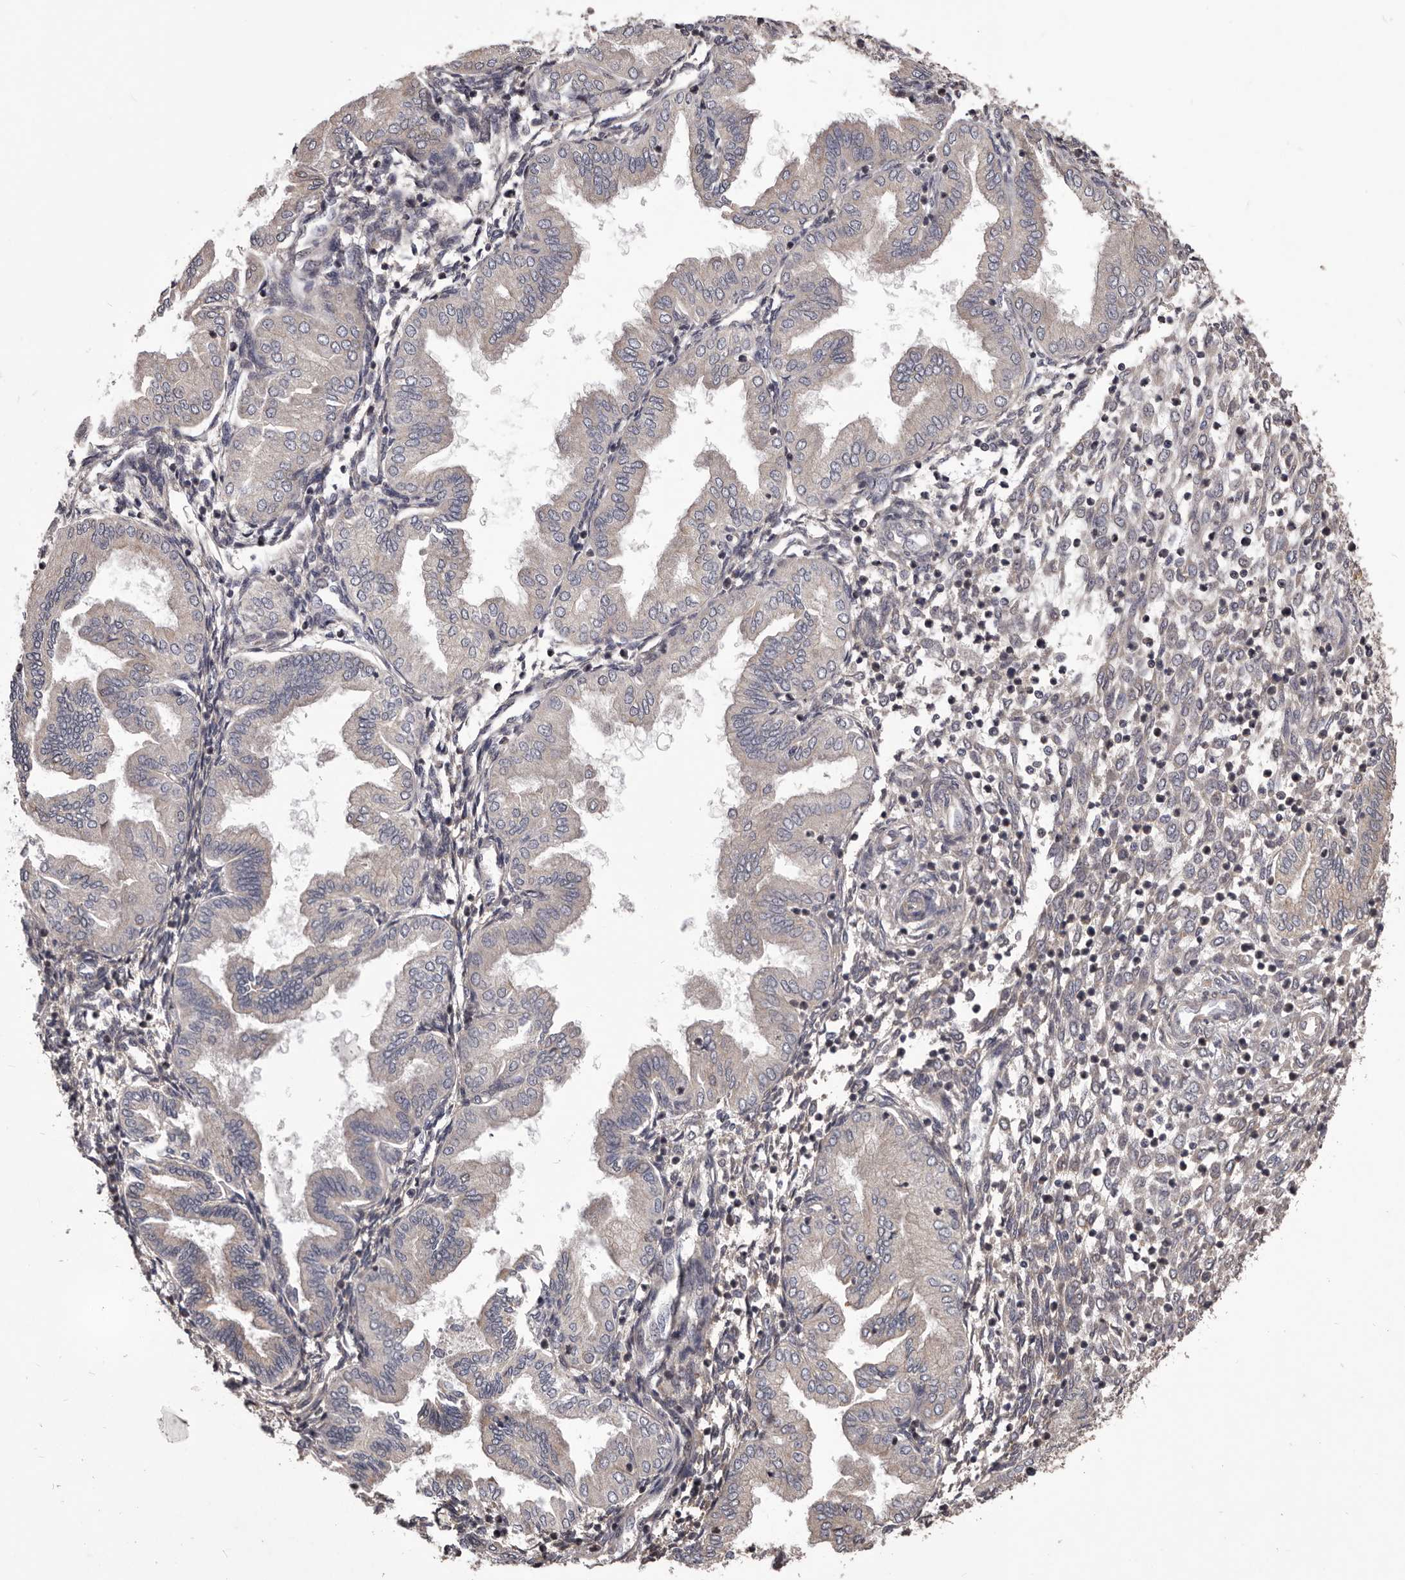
{"staining": {"intensity": "weak", "quantity": "<25%", "location": "cytoplasmic/membranous"}, "tissue": "endometrium", "cell_type": "Cells in endometrial stroma", "image_type": "normal", "snomed": [{"axis": "morphology", "description": "Normal tissue, NOS"}, {"axis": "topography", "description": "Endometrium"}], "caption": "Endometrium was stained to show a protein in brown. There is no significant positivity in cells in endometrial stroma. (DAB immunohistochemistry with hematoxylin counter stain).", "gene": "CELF3", "patient": {"sex": "female", "age": 53}}